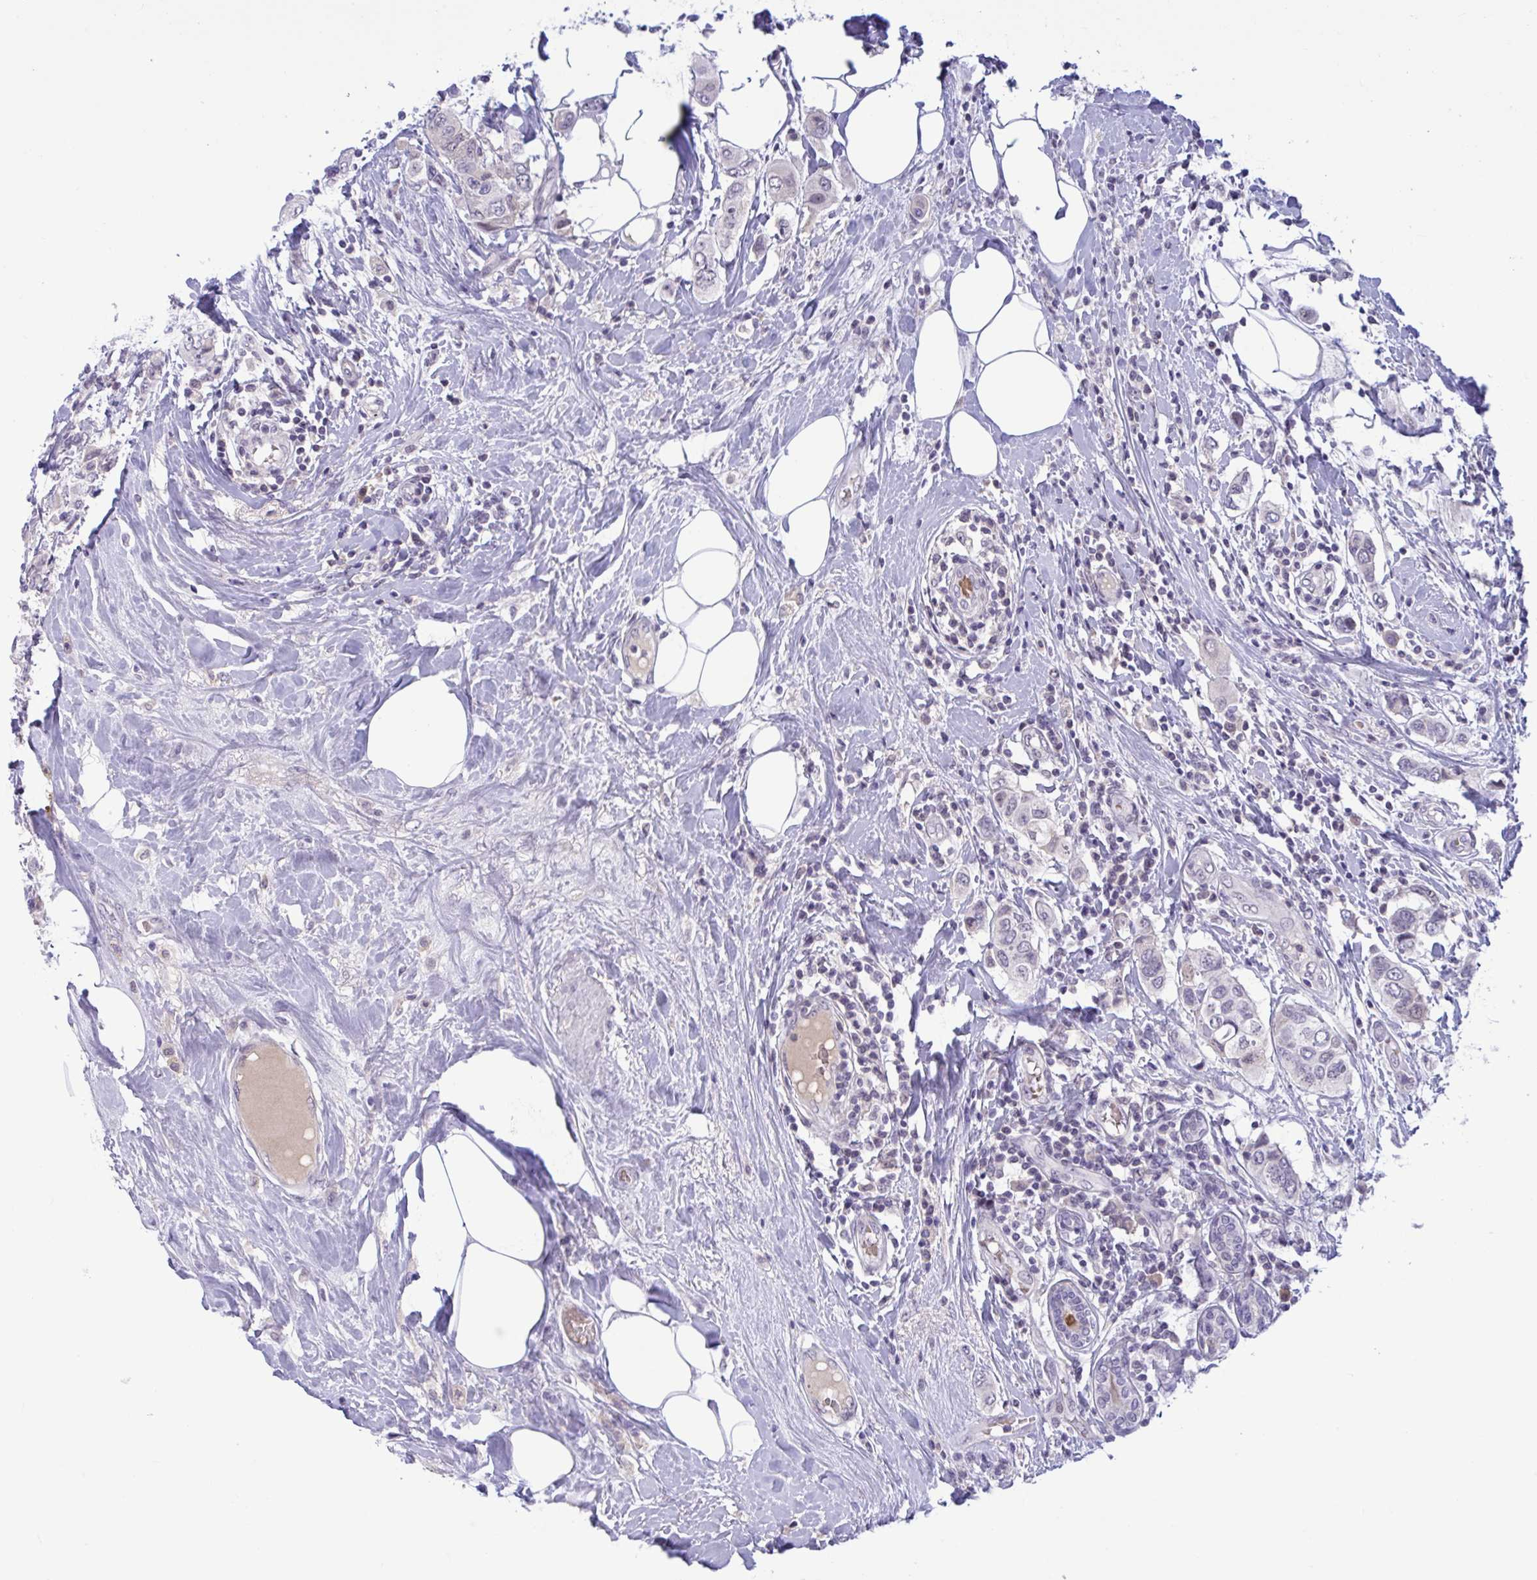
{"staining": {"intensity": "negative", "quantity": "none", "location": "none"}, "tissue": "breast cancer", "cell_type": "Tumor cells", "image_type": "cancer", "snomed": [{"axis": "morphology", "description": "Lobular carcinoma"}, {"axis": "topography", "description": "Breast"}], "caption": "This is an IHC histopathology image of lobular carcinoma (breast). There is no expression in tumor cells.", "gene": "CNGB3", "patient": {"sex": "female", "age": 51}}